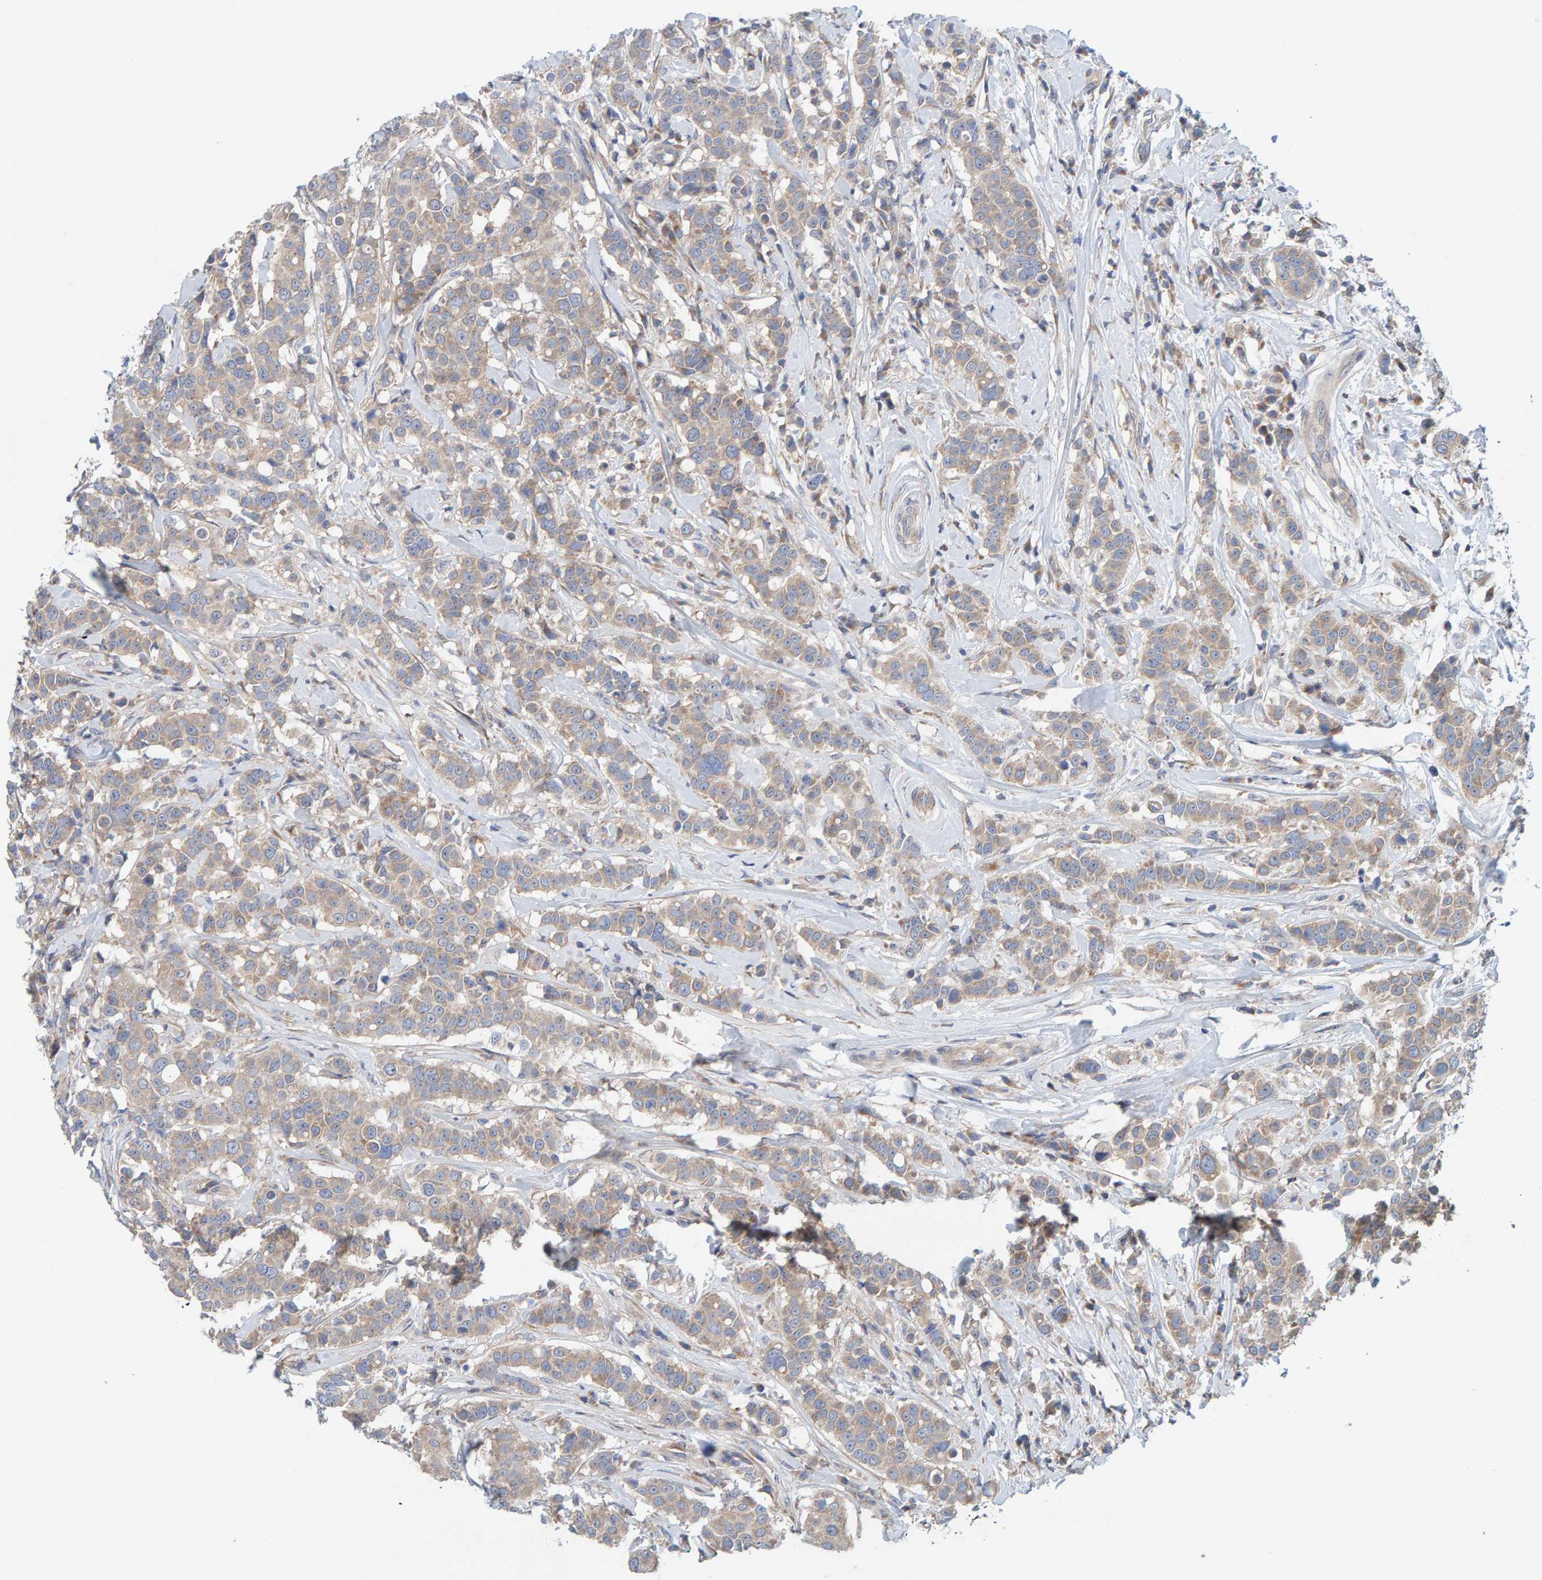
{"staining": {"intensity": "weak", "quantity": "25%-75%", "location": "cytoplasmic/membranous"}, "tissue": "breast cancer", "cell_type": "Tumor cells", "image_type": "cancer", "snomed": [{"axis": "morphology", "description": "Duct carcinoma"}, {"axis": "topography", "description": "Breast"}], "caption": "Immunohistochemistry (IHC) of breast cancer (intraductal carcinoma) displays low levels of weak cytoplasmic/membranous positivity in about 25%-75% of tumor cells.", "gene": "CCM2", "patient": {"sex": "female", "age": 27}}